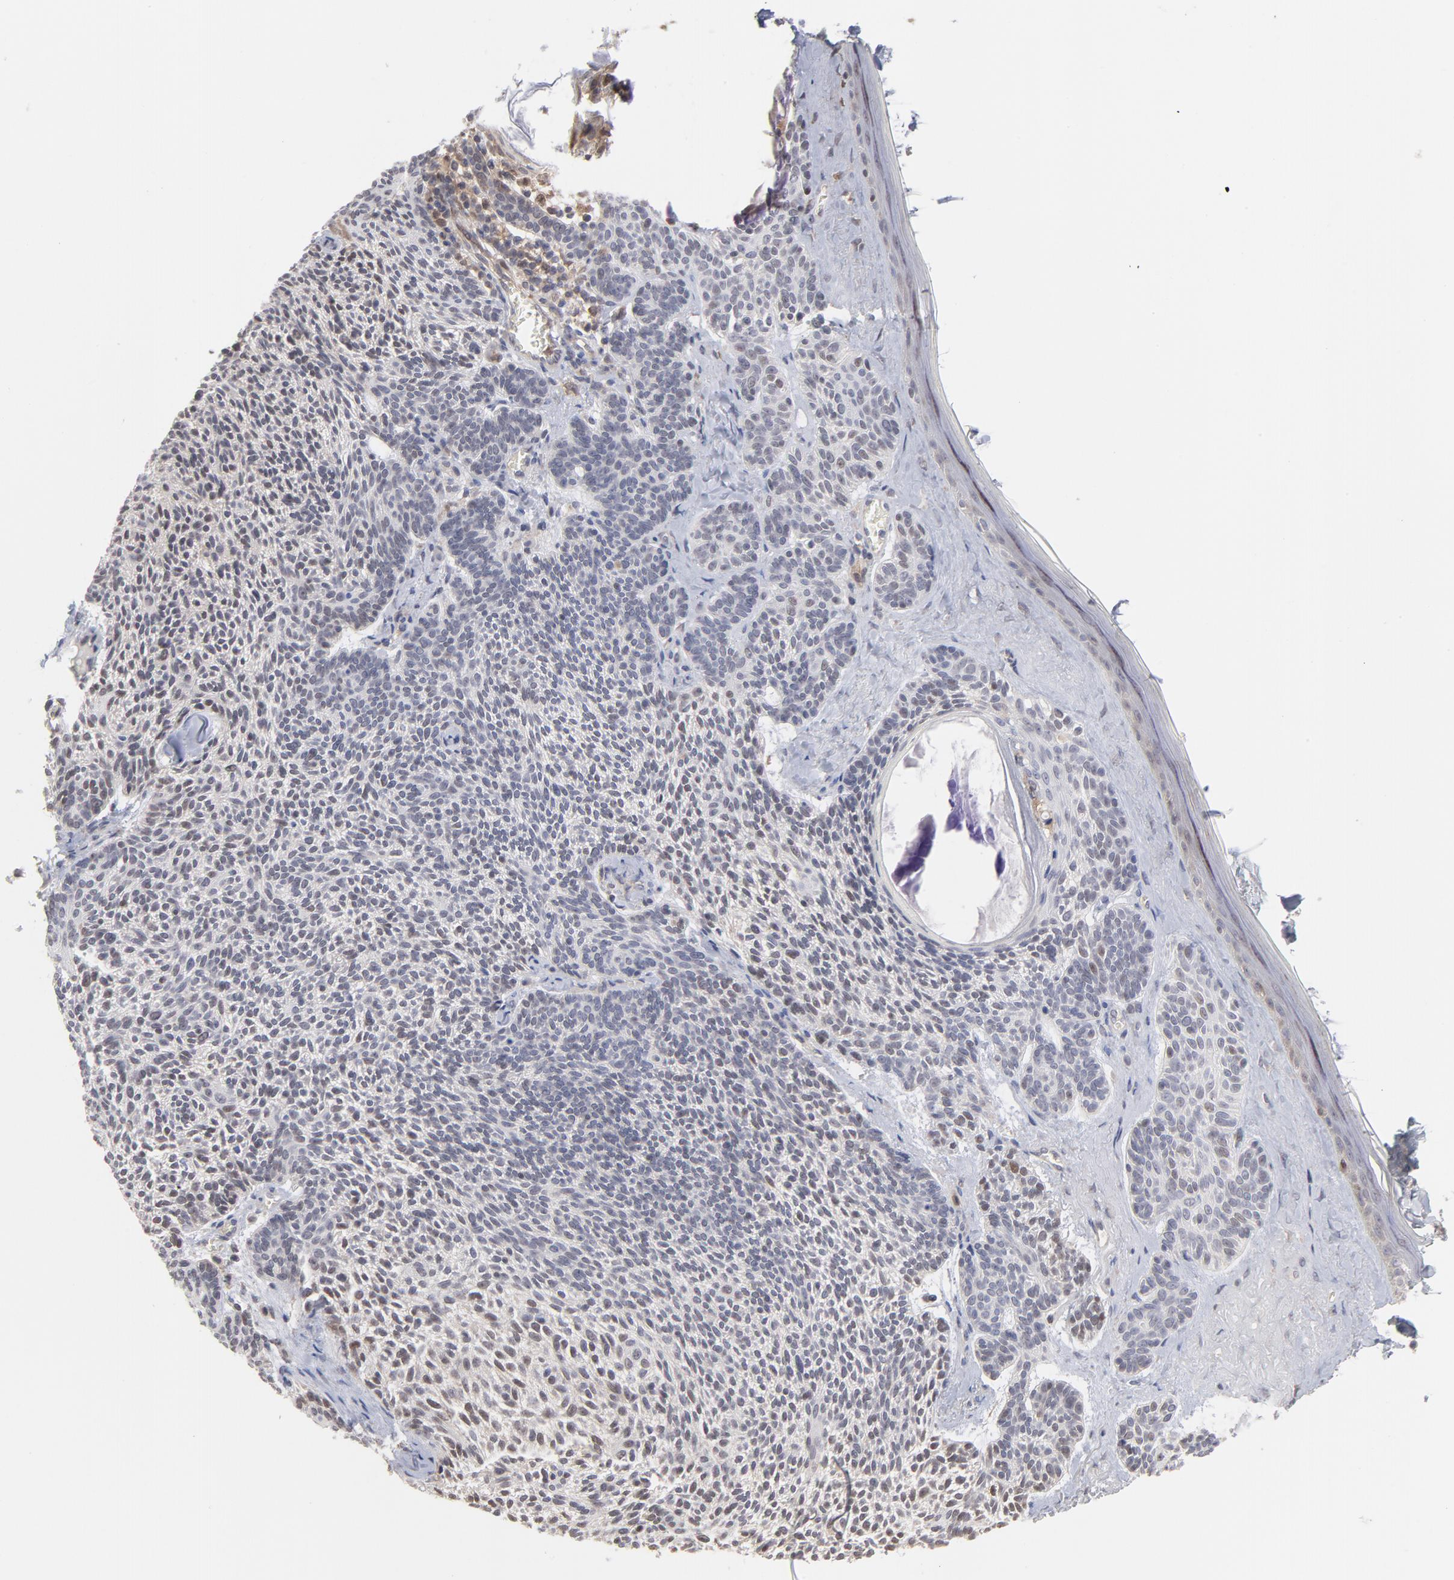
{"staining": {"intensity": "weak", "quantity": "25%-75%", "location": "nuclear"}, "tissue": "skin cancer", "cell_type": "Tumor cells", "image_type": "cancer", "snomed": [{"axis": "morphology", "description": "Normal tissue, NOS"}, {"axis": "morphology", "description": "Basal cell carcinoma"}, {"axis": "topography", "description": "Skin"}], "caption": "Basal cell carcinoma (skin) was stained to show a protein in brown. There is low levels of weak nuclear expression in approximately 25%-75% of tumor cells.", "gene": "OAS1", "patient": {"sex": "female", "age": 70}}